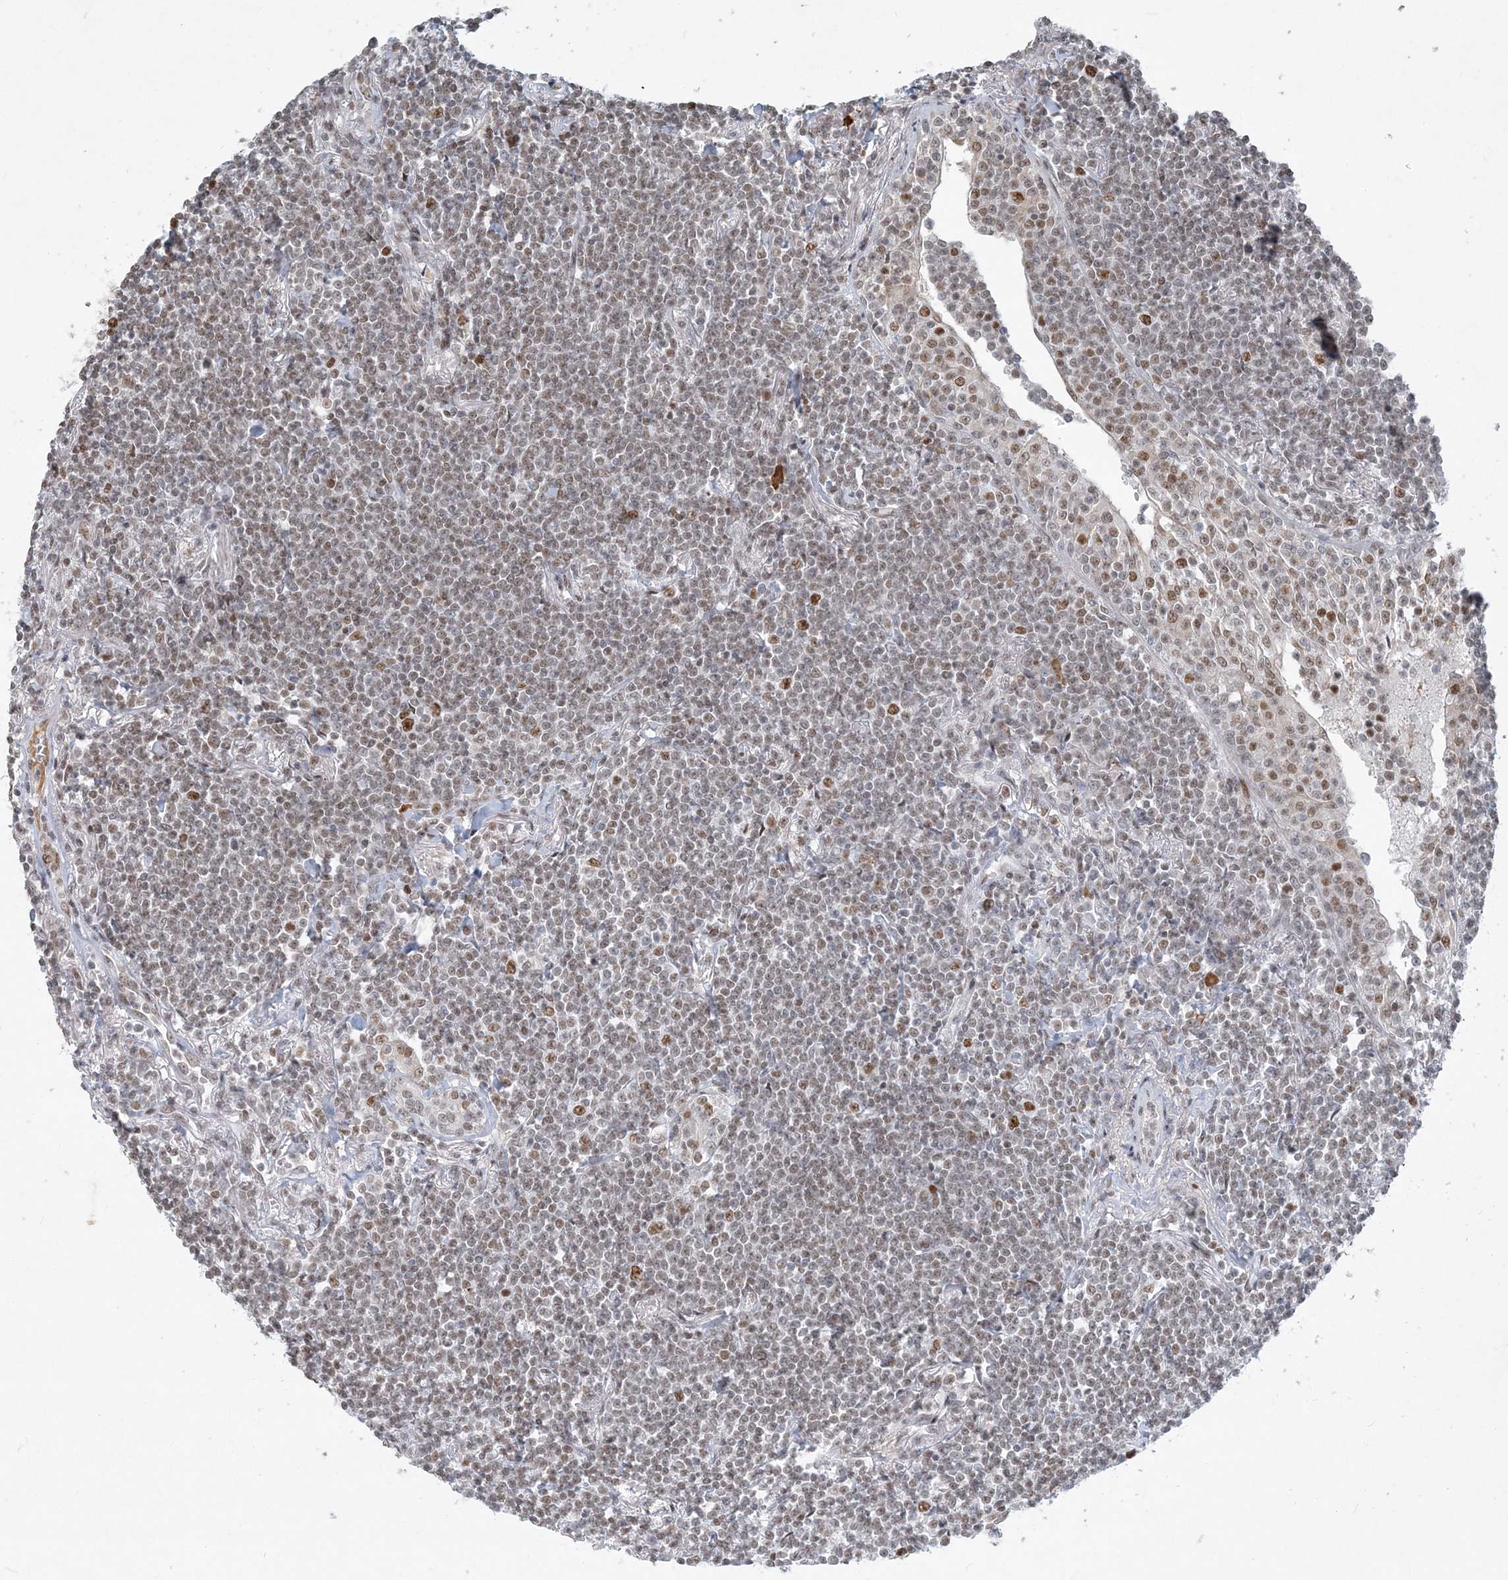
{"staining": {"intensity": "weak", "quantity": "25%-75%", "location": "nuclear"}, "tissue": "lymphoma", "cell_type": "Tumor cells", "image_type": "cancer", "snomed": [{"axis": "morphology", "description": "Malignant lymphoma, non-Hodgkin's type, Low grade"}, {"axis": "topography", "description": "Lung"}], "caption": "Low-grade malignant lymphoma, non-Hodgkin's type stained with DAB (3,3'-diaminobenzidine) immunohistochemistry (IHC) shows low levels of weak nuclear expression in about 25%-75% of tumor cells.", "gene": "BAZ1B", "patient": {"sex": "female", "age": 71}}